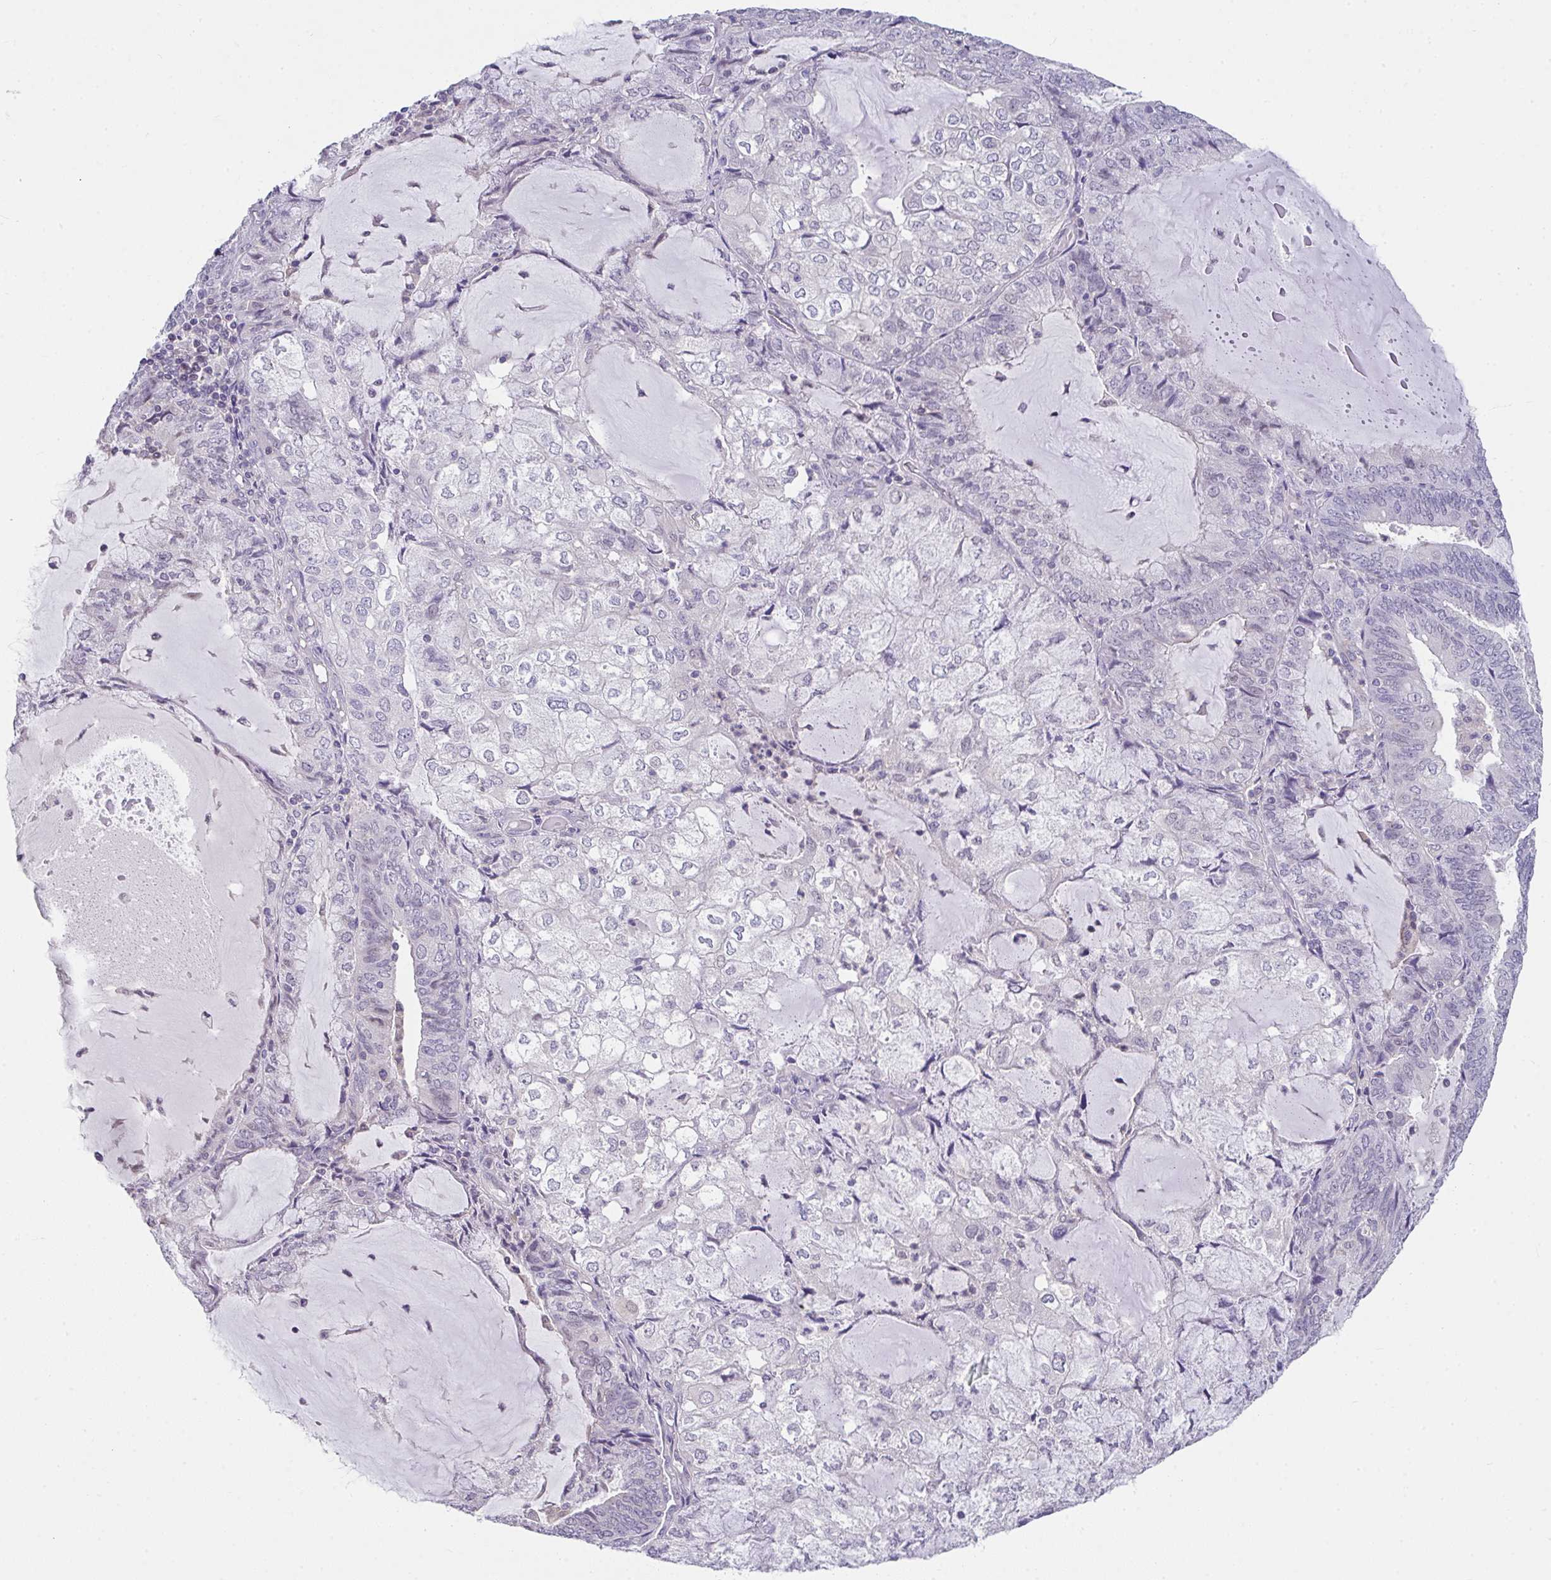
{"staining": {"intensity": "negative", "quantity": "none", "location": "none"}, "tissue": "endometrial cancer", "cell_type": "Tumor cells", "image_type": "cancer", "snomed": [{"axis": "morphology", "description": "Adenocarcinoma, NOS"}, {"axis": "topography", "description": "Endometrium"}], "caption": "A histopathology image of human endometrial adenocarcinoma is negative for staining in tumor cells.", "gene": "GLTPD2", "patient": {"sex": "female", "age": 81}}